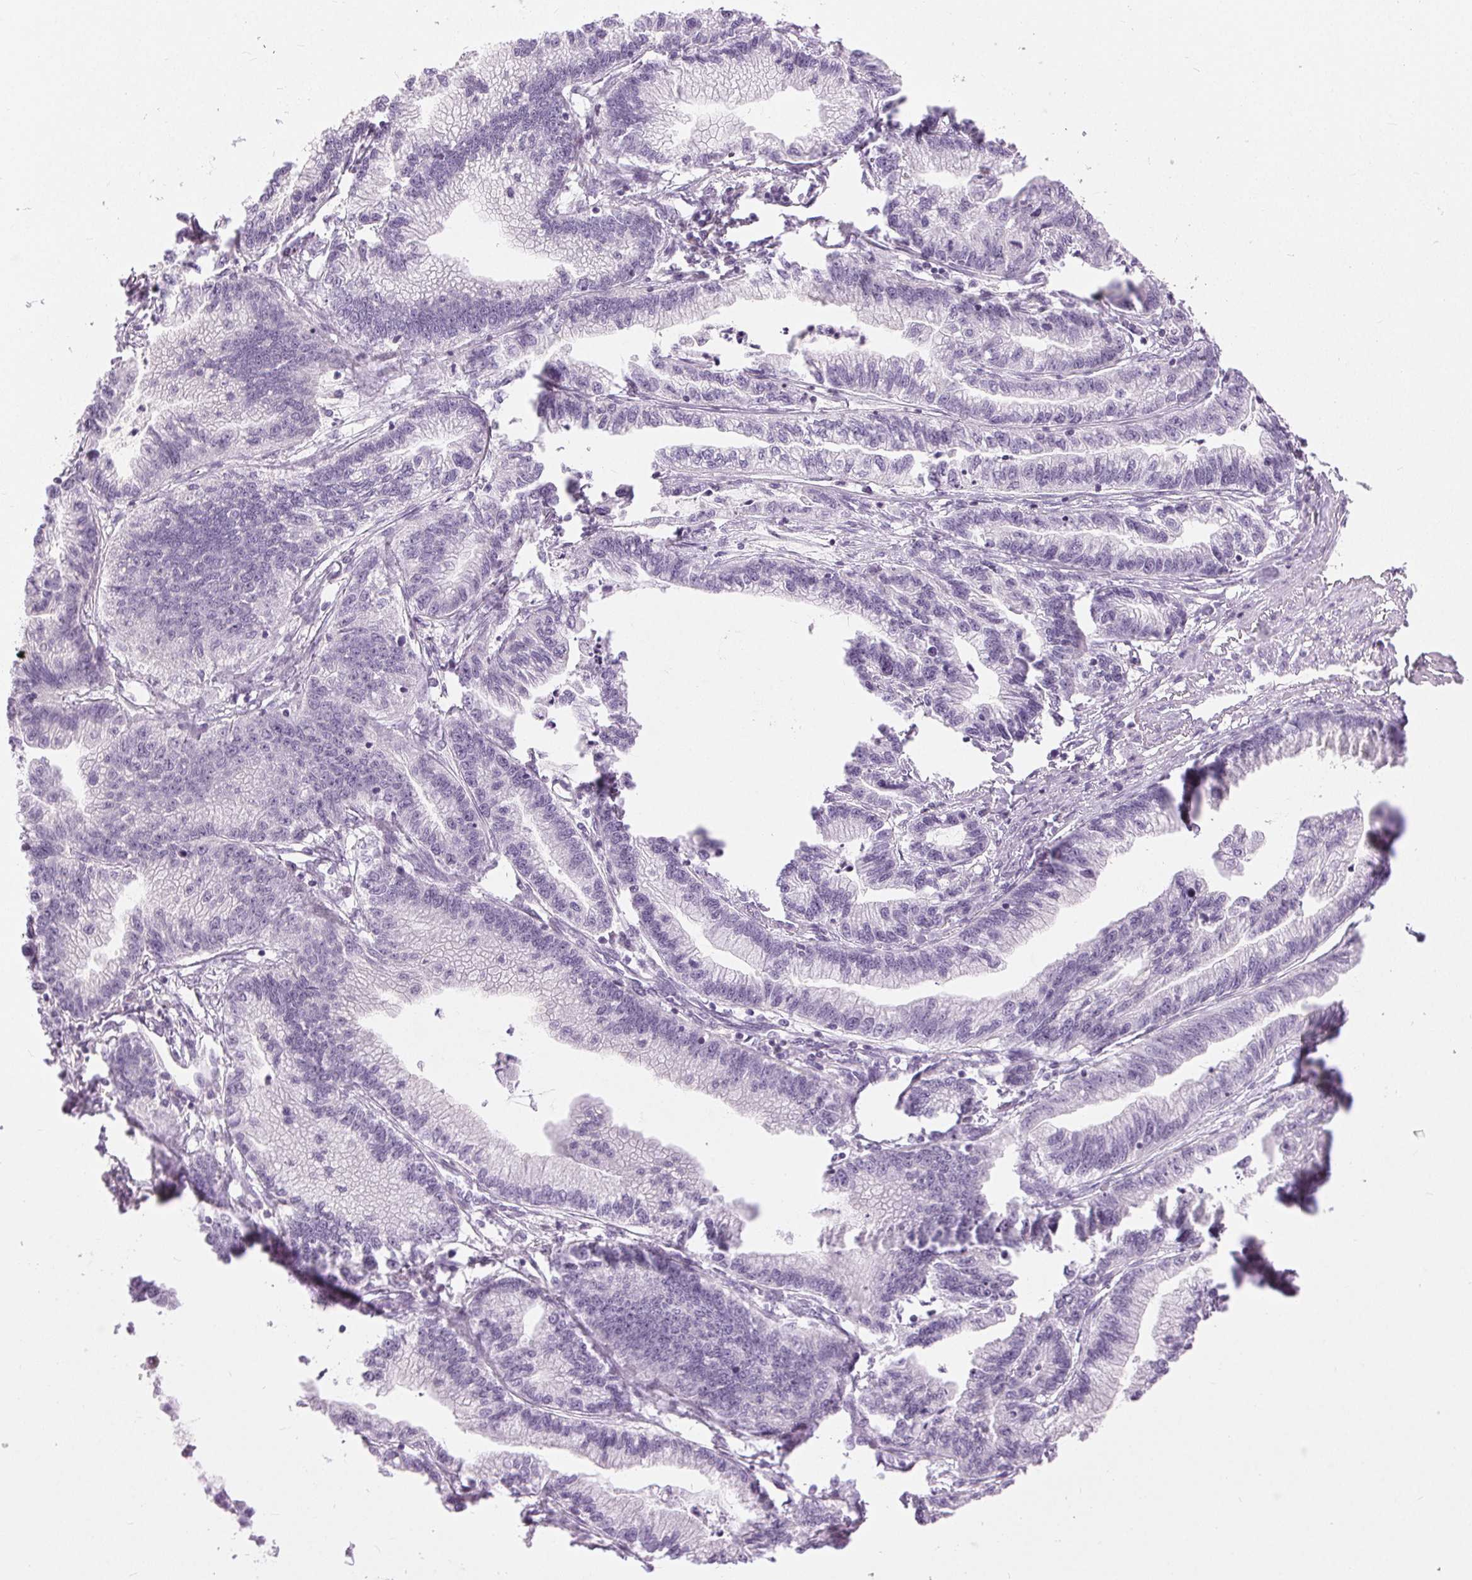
{"staining": {"intensity": "negative", "quantity": "none", "location": "none"}, "tissue": "stomach cancer", "cell_type": "Tumor cells", "image_type": "cancer", "snomed": [{"axis": "morphology", "description": "Adenocarcinoma, NOS"}, {"axis": "topography", "description": "Stomach"}], "caption": "The histopathology image demonstrates no staining of tumor cells in stomach cancer.", "gene": "DSG3", "patient": {"sex": "male", "age": 83}}